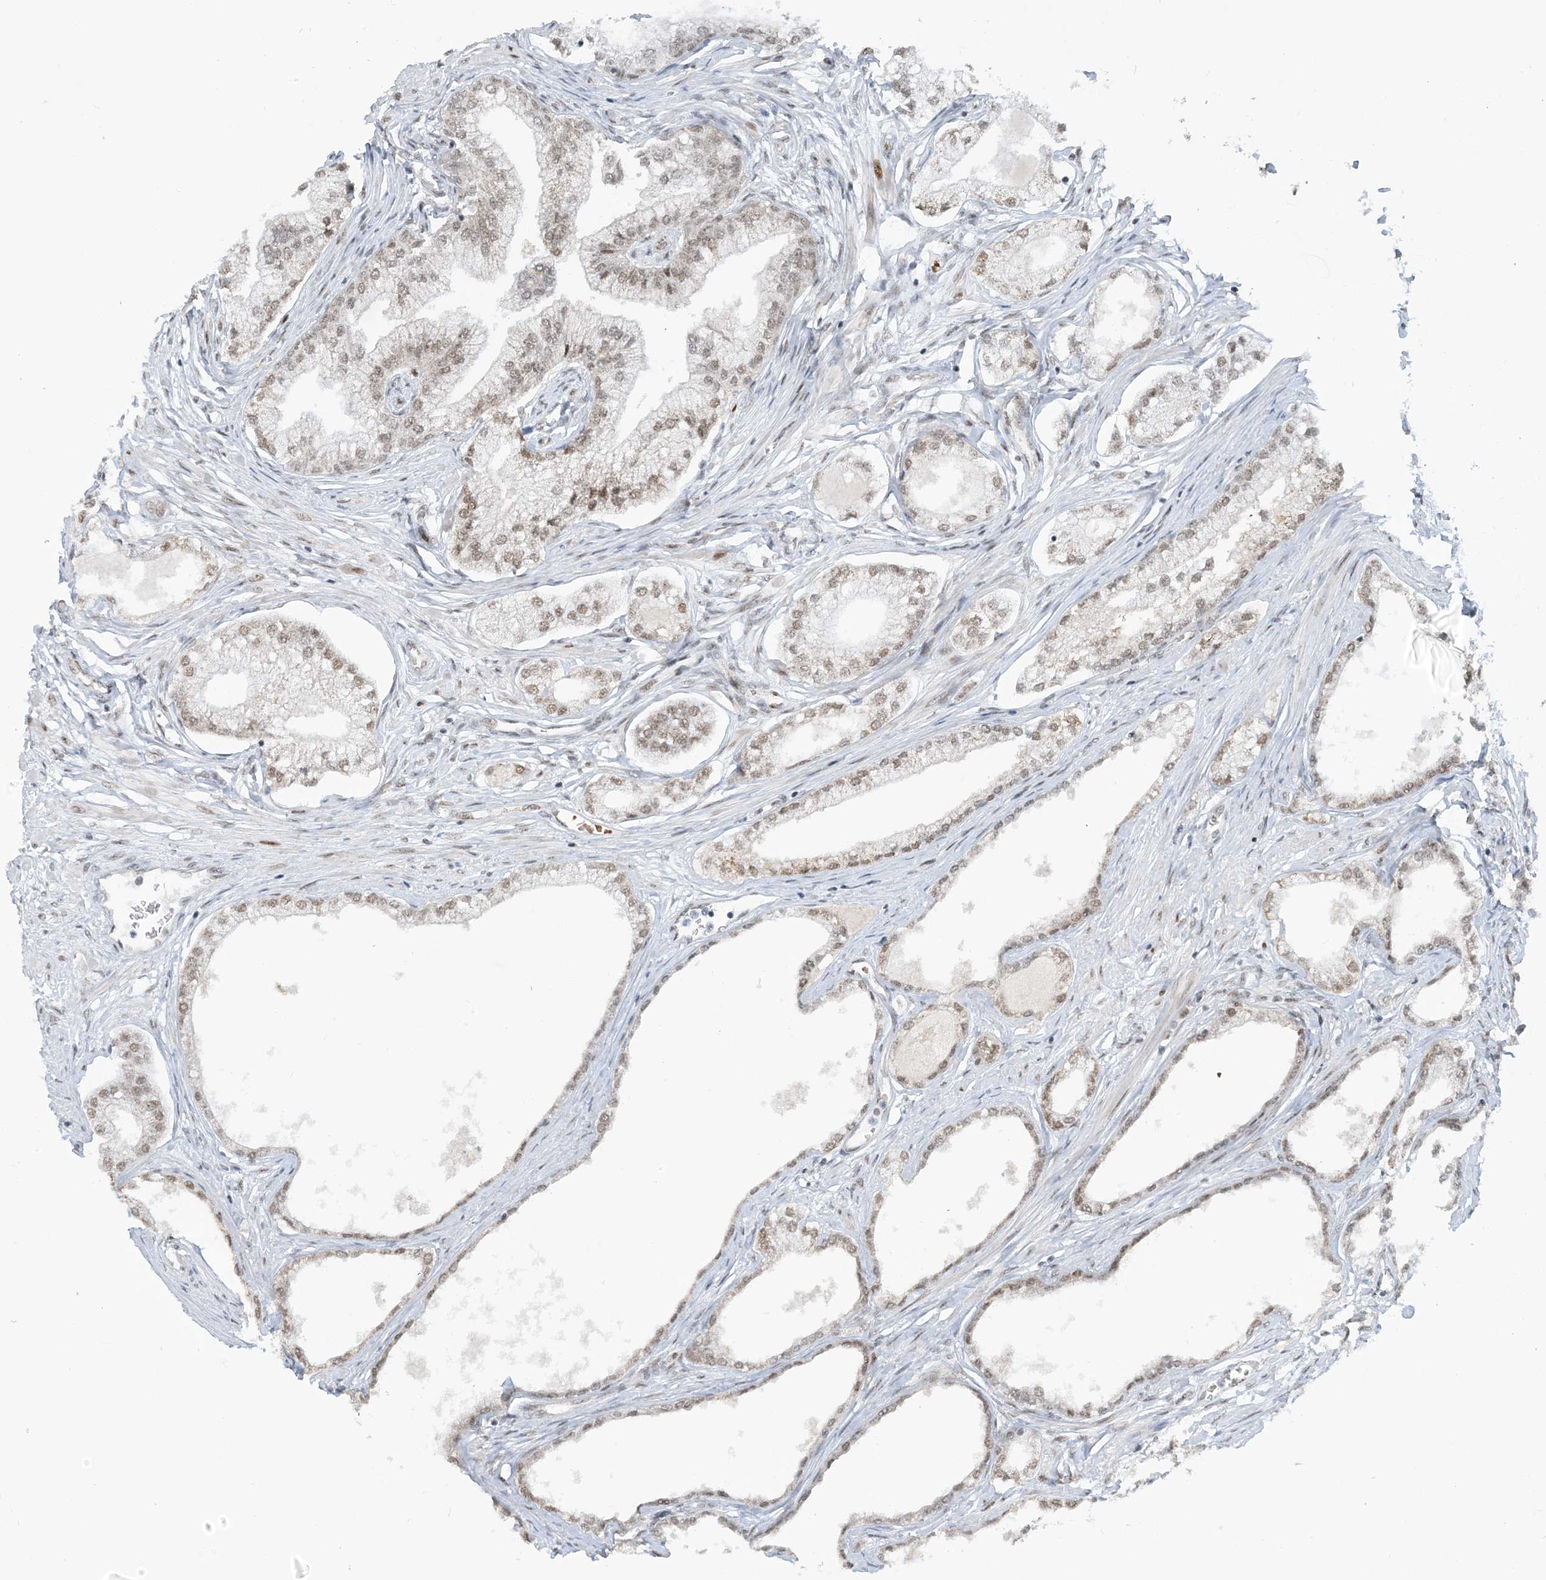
{"staining": {"intensity": "moderate", "quantity": ">75%", "location": "cytoplasmic/membranous,nuclear"}, "tissue": "prostate", "cell_type": "Glandular cells", "image_type": "normal", "snomed": [{"axis": "morphology", "description": "Normal tissue, NOS"}, {"axis": "morphology", "description": "Urothelial carcinoma, Low grade"}, {"axis": "topography", "description": "Urinary bladder"}, {"axis": "topography", "description": "Prostate"}], "caption": "Protein expression analysis of normal human prostate reveals moderate cytoplasmic/membranous,nuclear positivity in approximately >75% of glandular cells.", "gene": "ECT2L", "patient": {"sex": "male", "age": 60}}